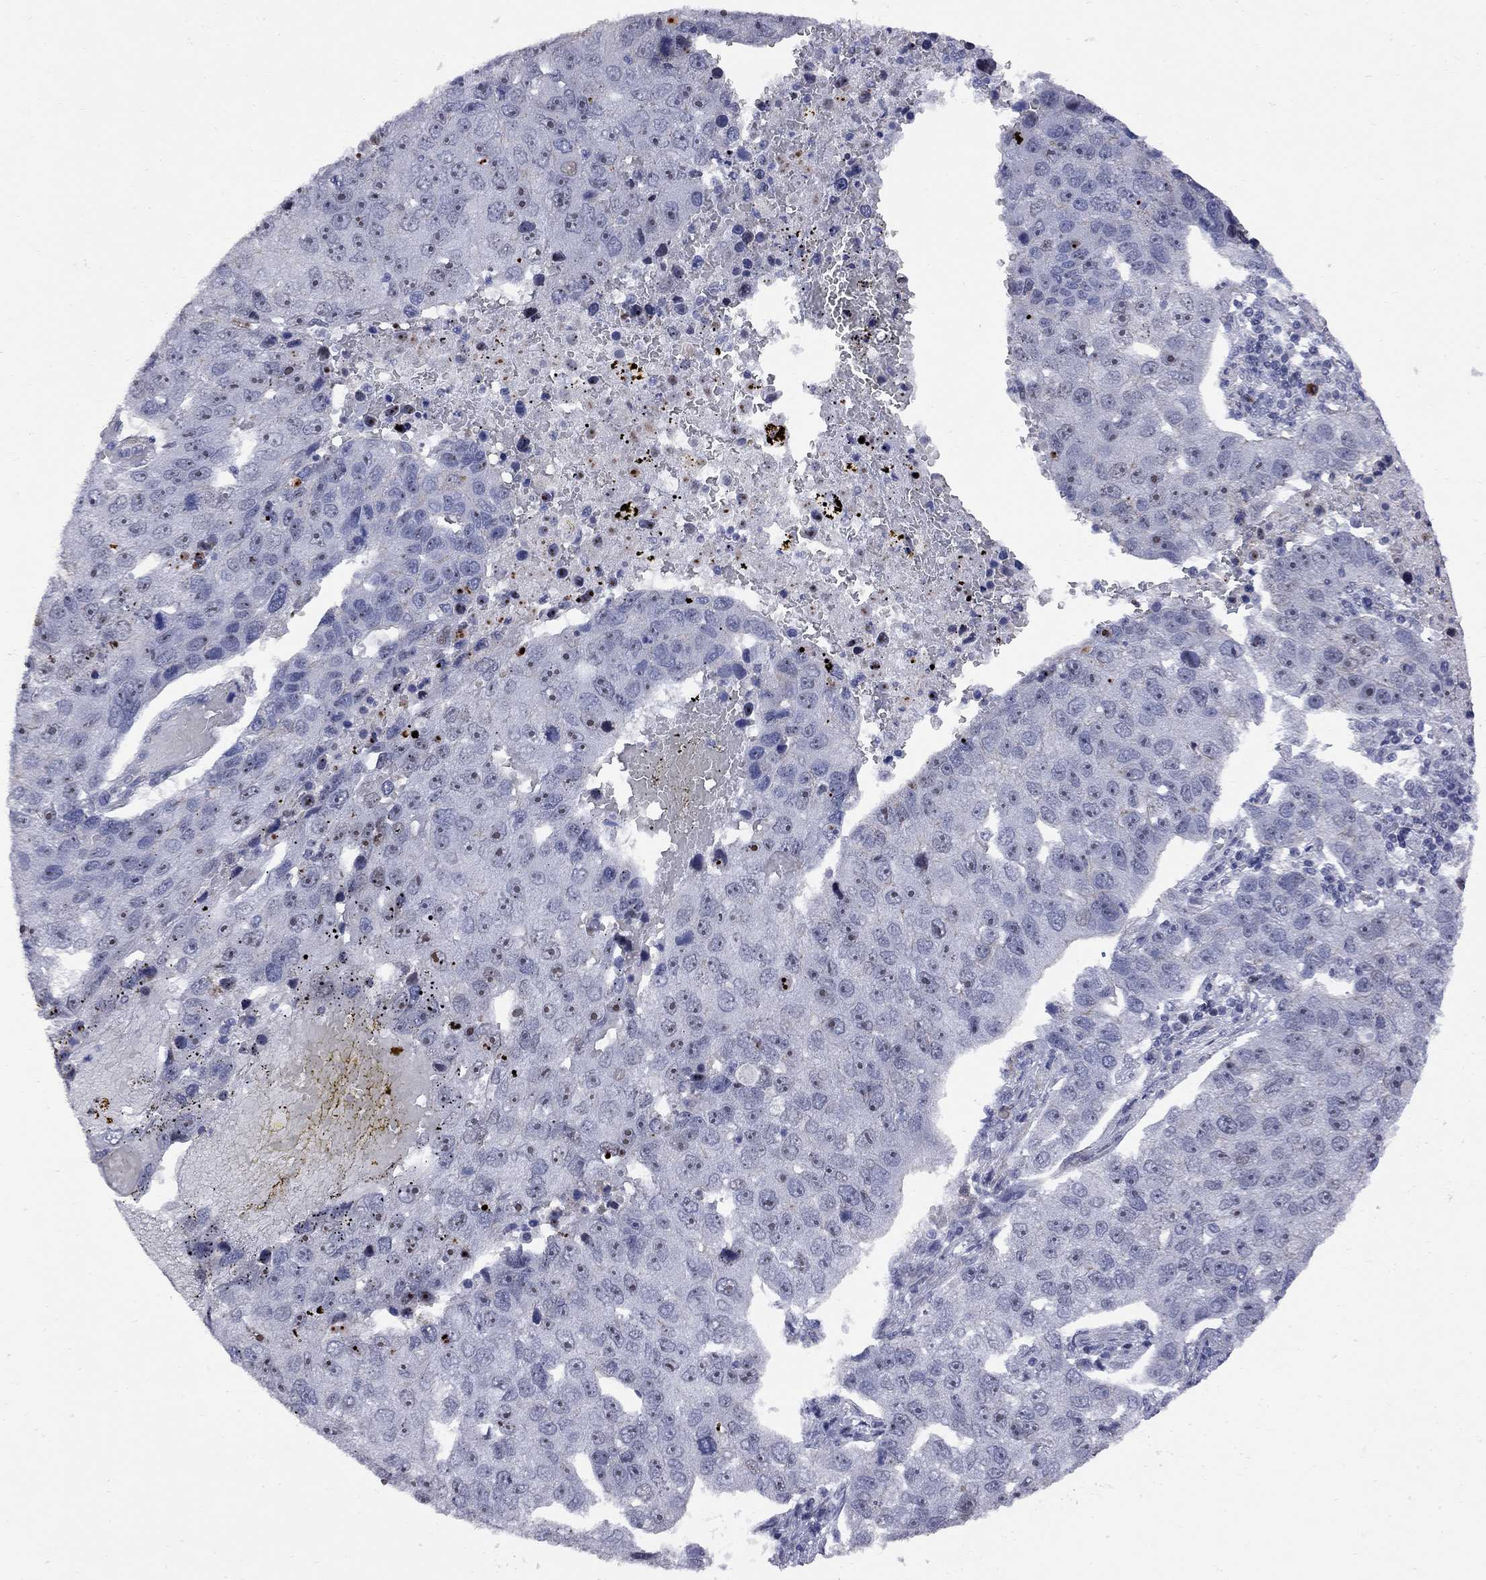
{"staining": {"intensity": "strong", "quantity": "<25%", "location": "nuclear"}, "tissue": "pancreatic cancer", "cell_type": "Tumor cells", "image_type": "cancer", "snomed": [{"axis": "morphology", "description": "Adenocarcinoma, NOS"}, {"axis": "topography", "description": "Pancreas"}], "caption": "Immunohistochemical staining of human adenocarcinoma (pancreatic) displays medium levels of strong nuclear protein staining in approximately <25% of tumor cells.", "gene": "DHX33", "patient": {"sex": "female", "age": 61}}